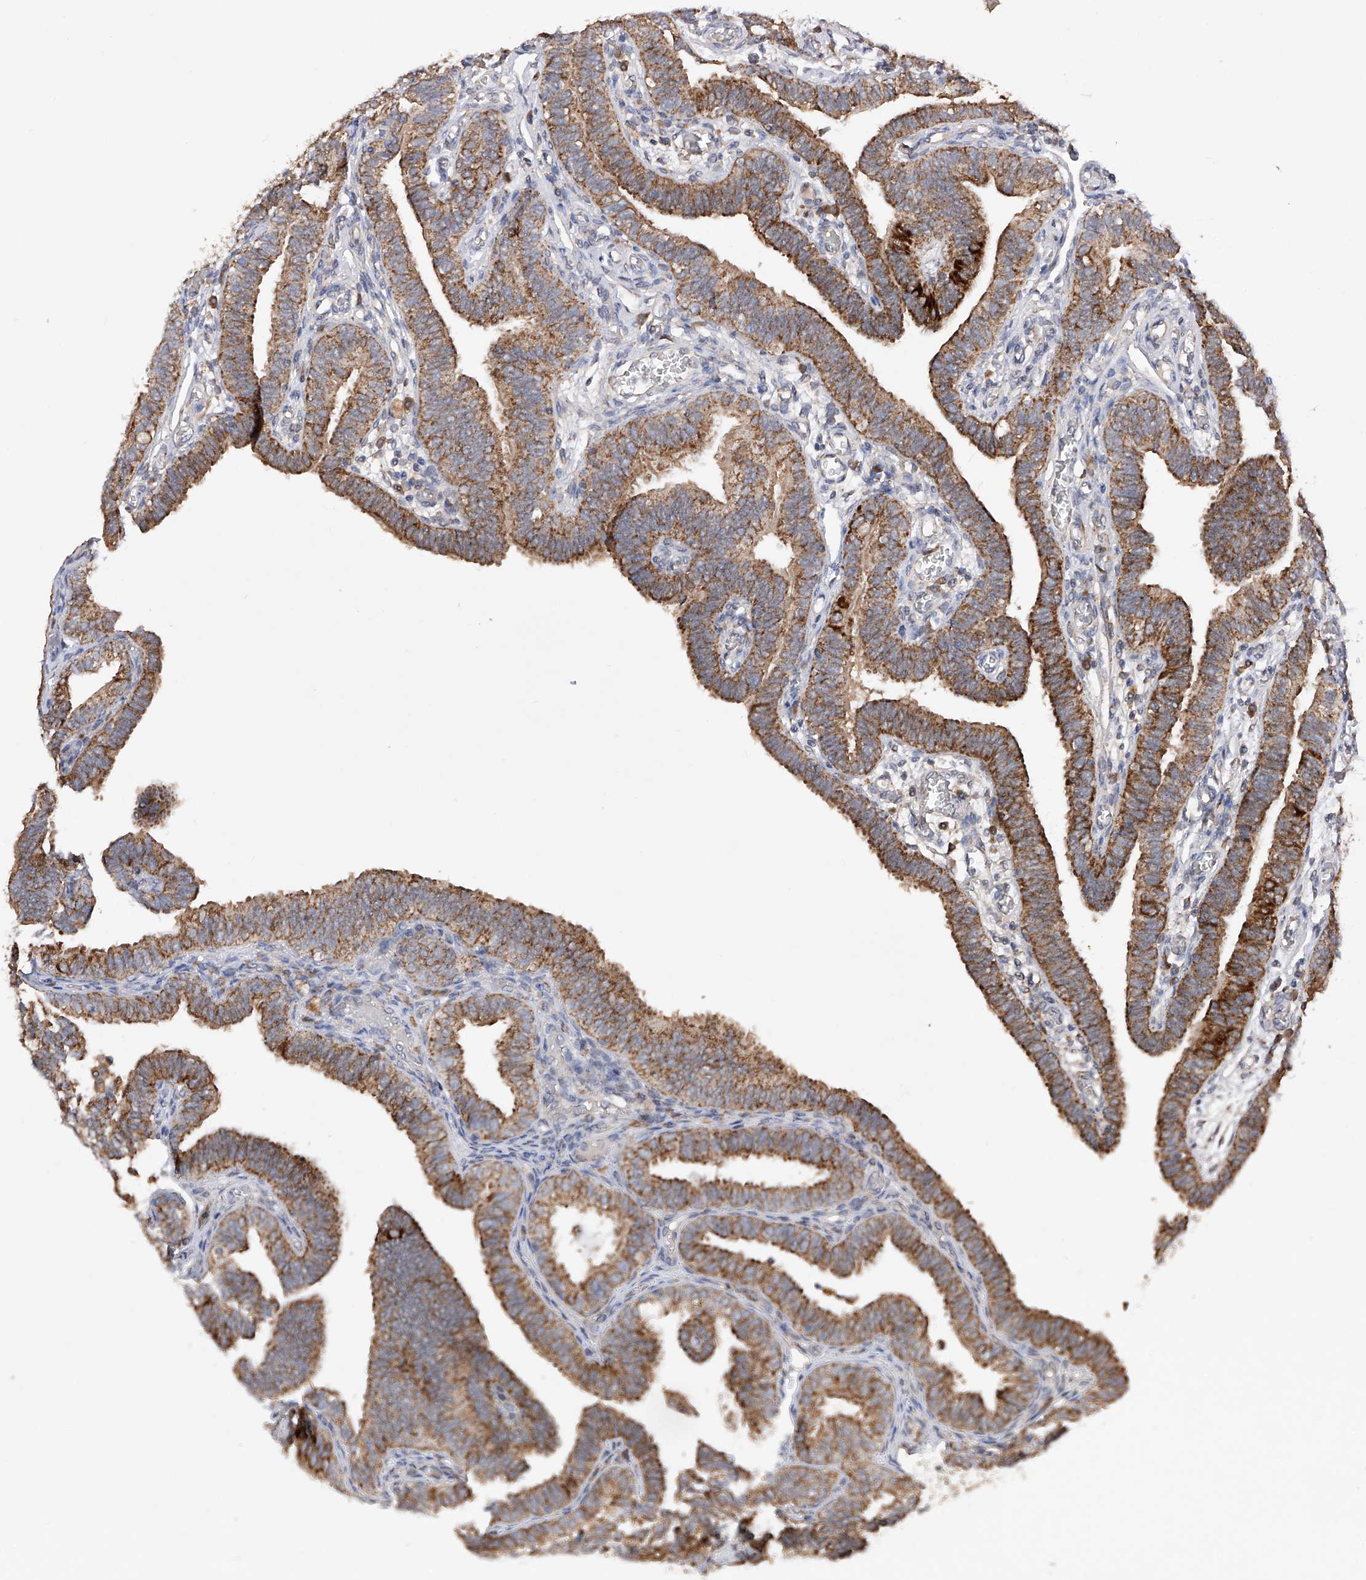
{"staining": {"intensity": "strong", "quantity": ">75%", "location": "cytoplasmic/membranous"}, "tissue": "fallopian tube", "cell_type": "Glandular cells", "image_type": "normal", "snomed": [{"axis": "morphology", "description": "Normal tissue, NOS"}, {"axis": "topography", "description": "Fallopian tube"}], "caption": "Immunohistochemical staining of benign human fallopian tube reveals >75% levels of strong cytoplasmic/membranous protein expression in about >75% of glandular cells.", "gene": "SDHAF4", "patient": {"sex": "female", "age": 39}}